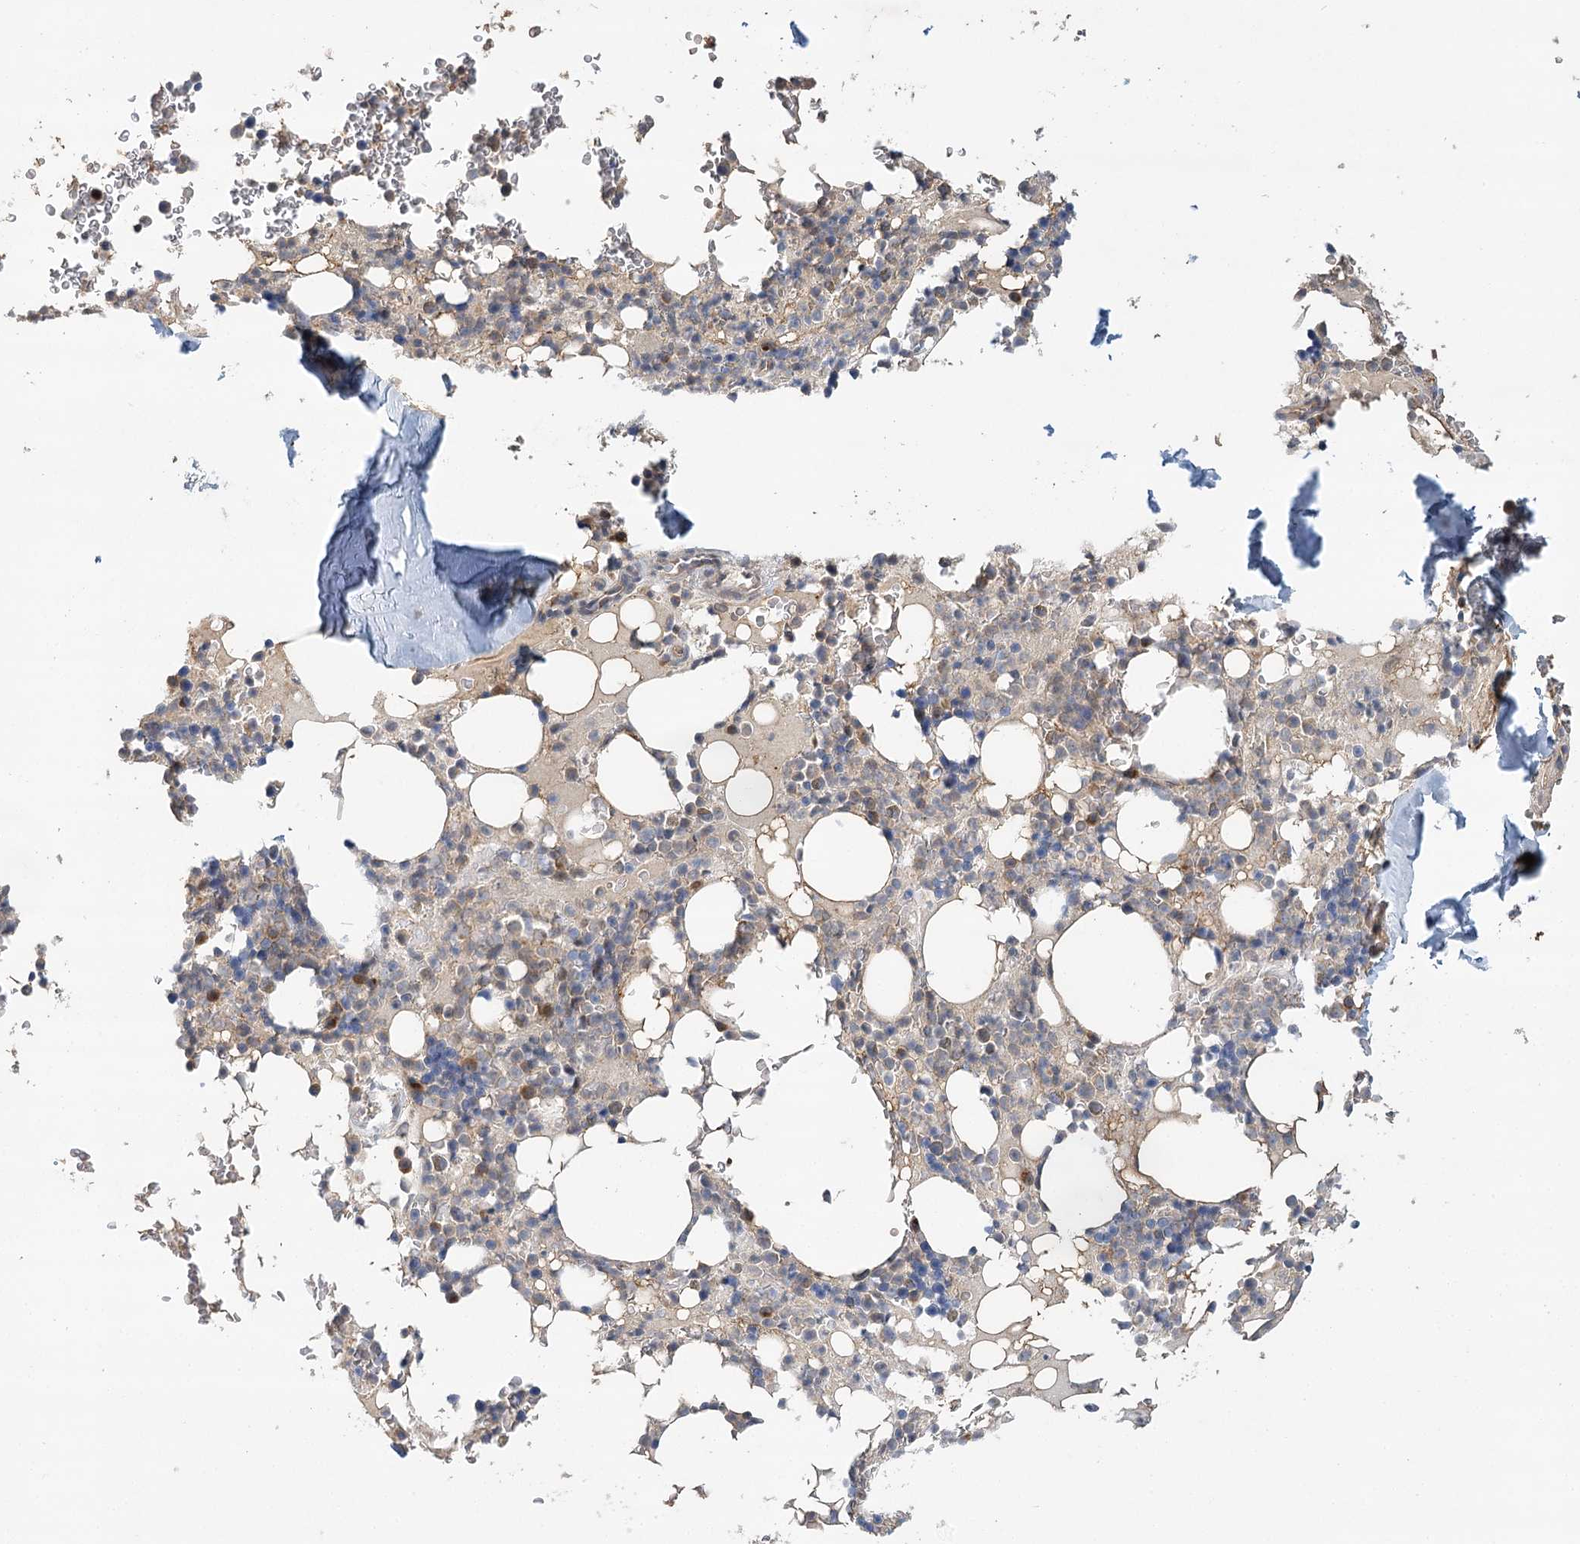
{"staining": {"intensity": "moderate", "quantity": "<25%", "location": "cytoplasmic/membranous"}, "tissue": "bone marrow", "cell_type": "Hematopoietic cells", "image_type": "normal", "snomed": [{"axis": "morphology", "description": "Normal tissue, NOS"}, {"axis": "topography", "description": "Bone marrow"}], "caption": "Brown immunohistochemical staining in benign human bone marrow exhibits moderate cytoplasmic/membranous positivity in approximately <25% of hematopoietic cells.", "gene": "LSS", "patient": {"sex": "male", "age": 58}}